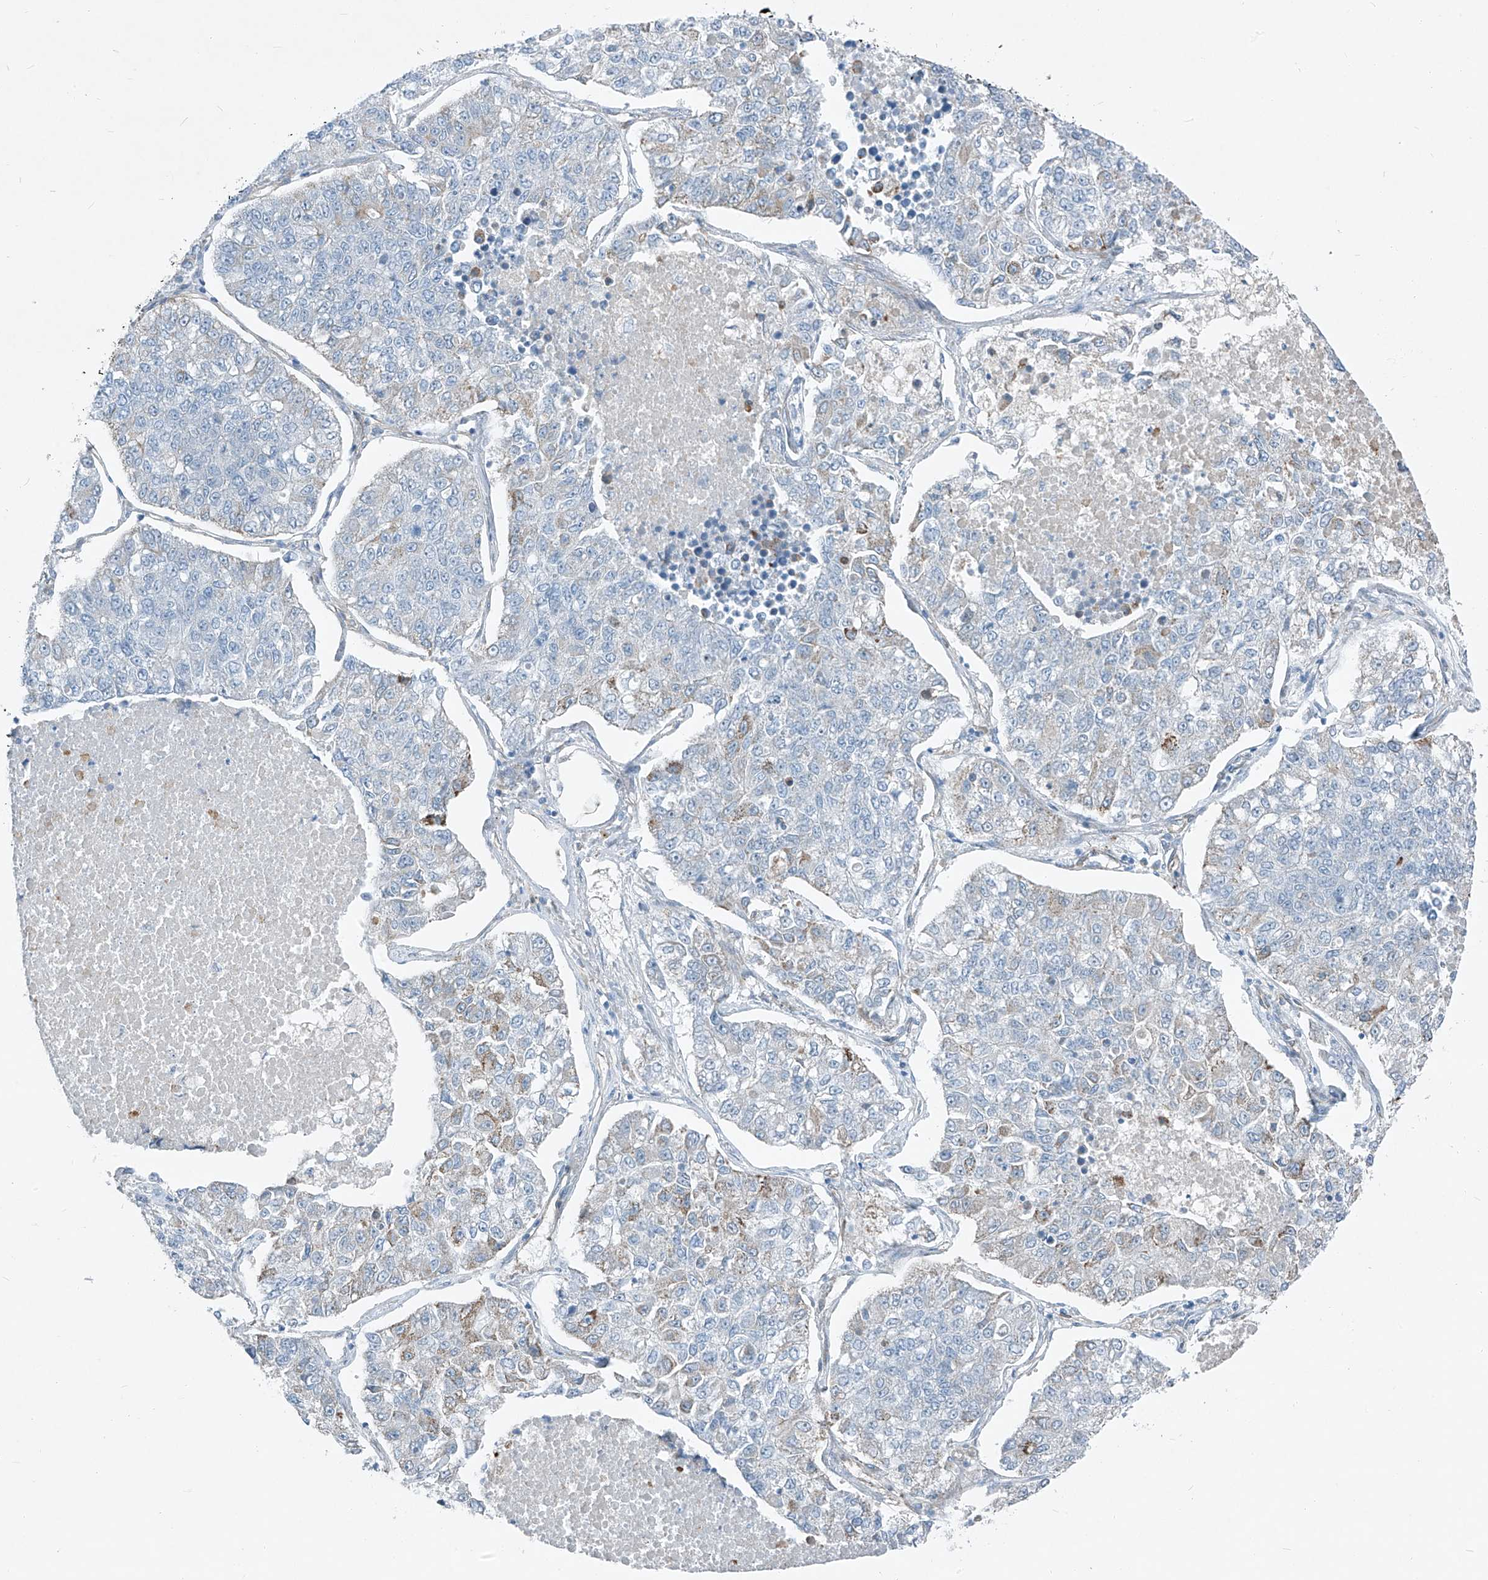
{"staining": {"intensity": "negative", "quantity": "none", "location": "none"}, "tissue": "lung cancer", "cell_type": "Tumor cells", "image_type": "cancer", "snomed": [{"axis": "morphology", "description": "Adenocarcinoma, NOS"}, {"axis": "topography", "description": "Lung"}], "caption": "There is no significant expression in tumor cells of adenocarcinoma (lung).", "gene": "TNS2", "patient": {"sex": "male", "age": 49}}